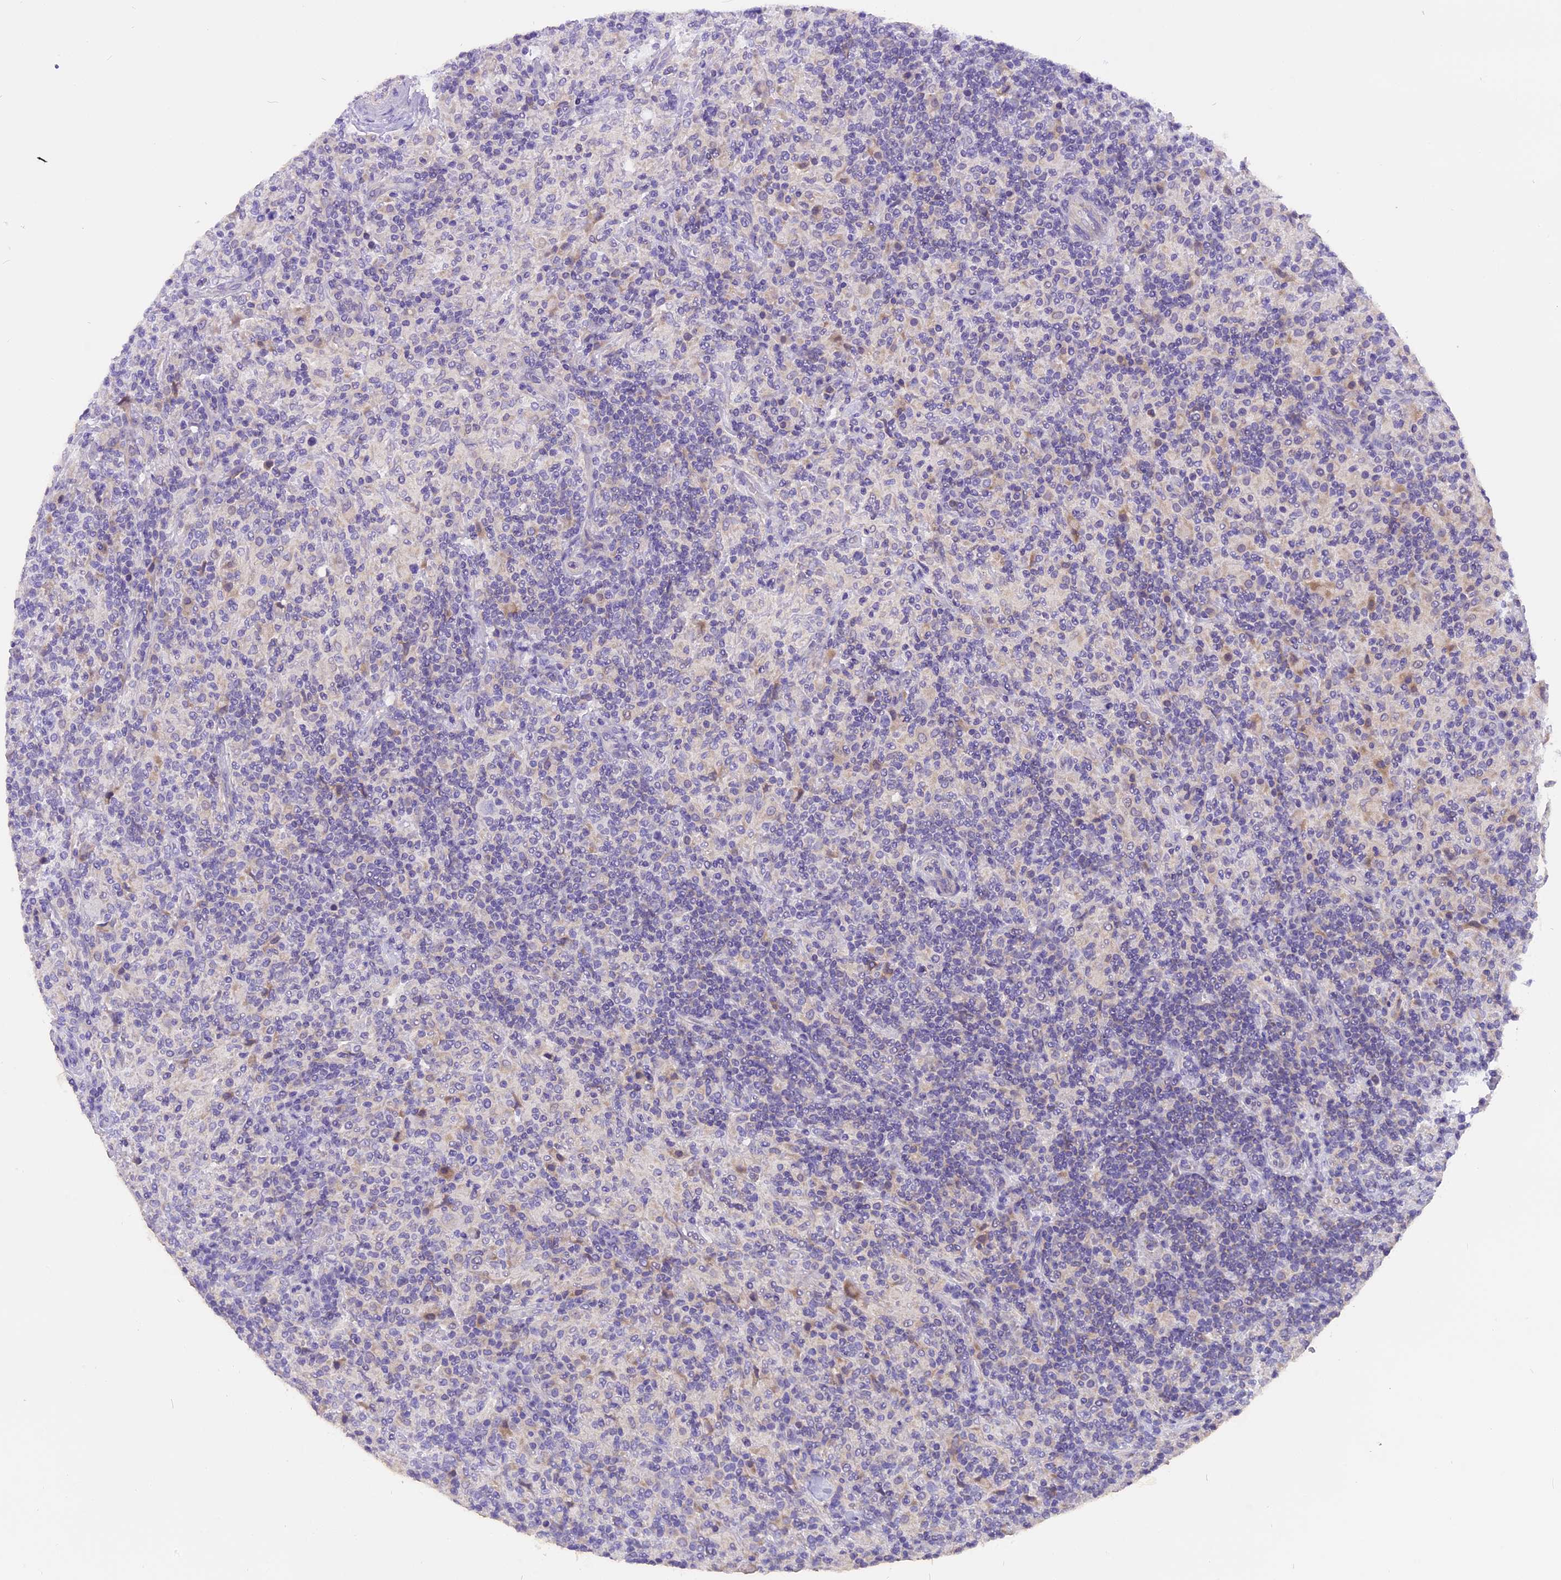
{"staining": {"intensity": "negative", "quantity": "none", "location": "none"}, "tissue": "lymphoma", "cell_type": "Tumor cells", "image_type": "cancer", "snomed": [{"axis": "morphology", "description": "Hodgkin's disease, NOS"}, {"axis": "topography", "description": "Lymph node"}], "caption": "An immunohistochemistry image of lymphoma is shown. There is no staining in tumor cells of lymphoma.", "gene": "TRIM3", "patient": {"sex": "male", "age": 70}}